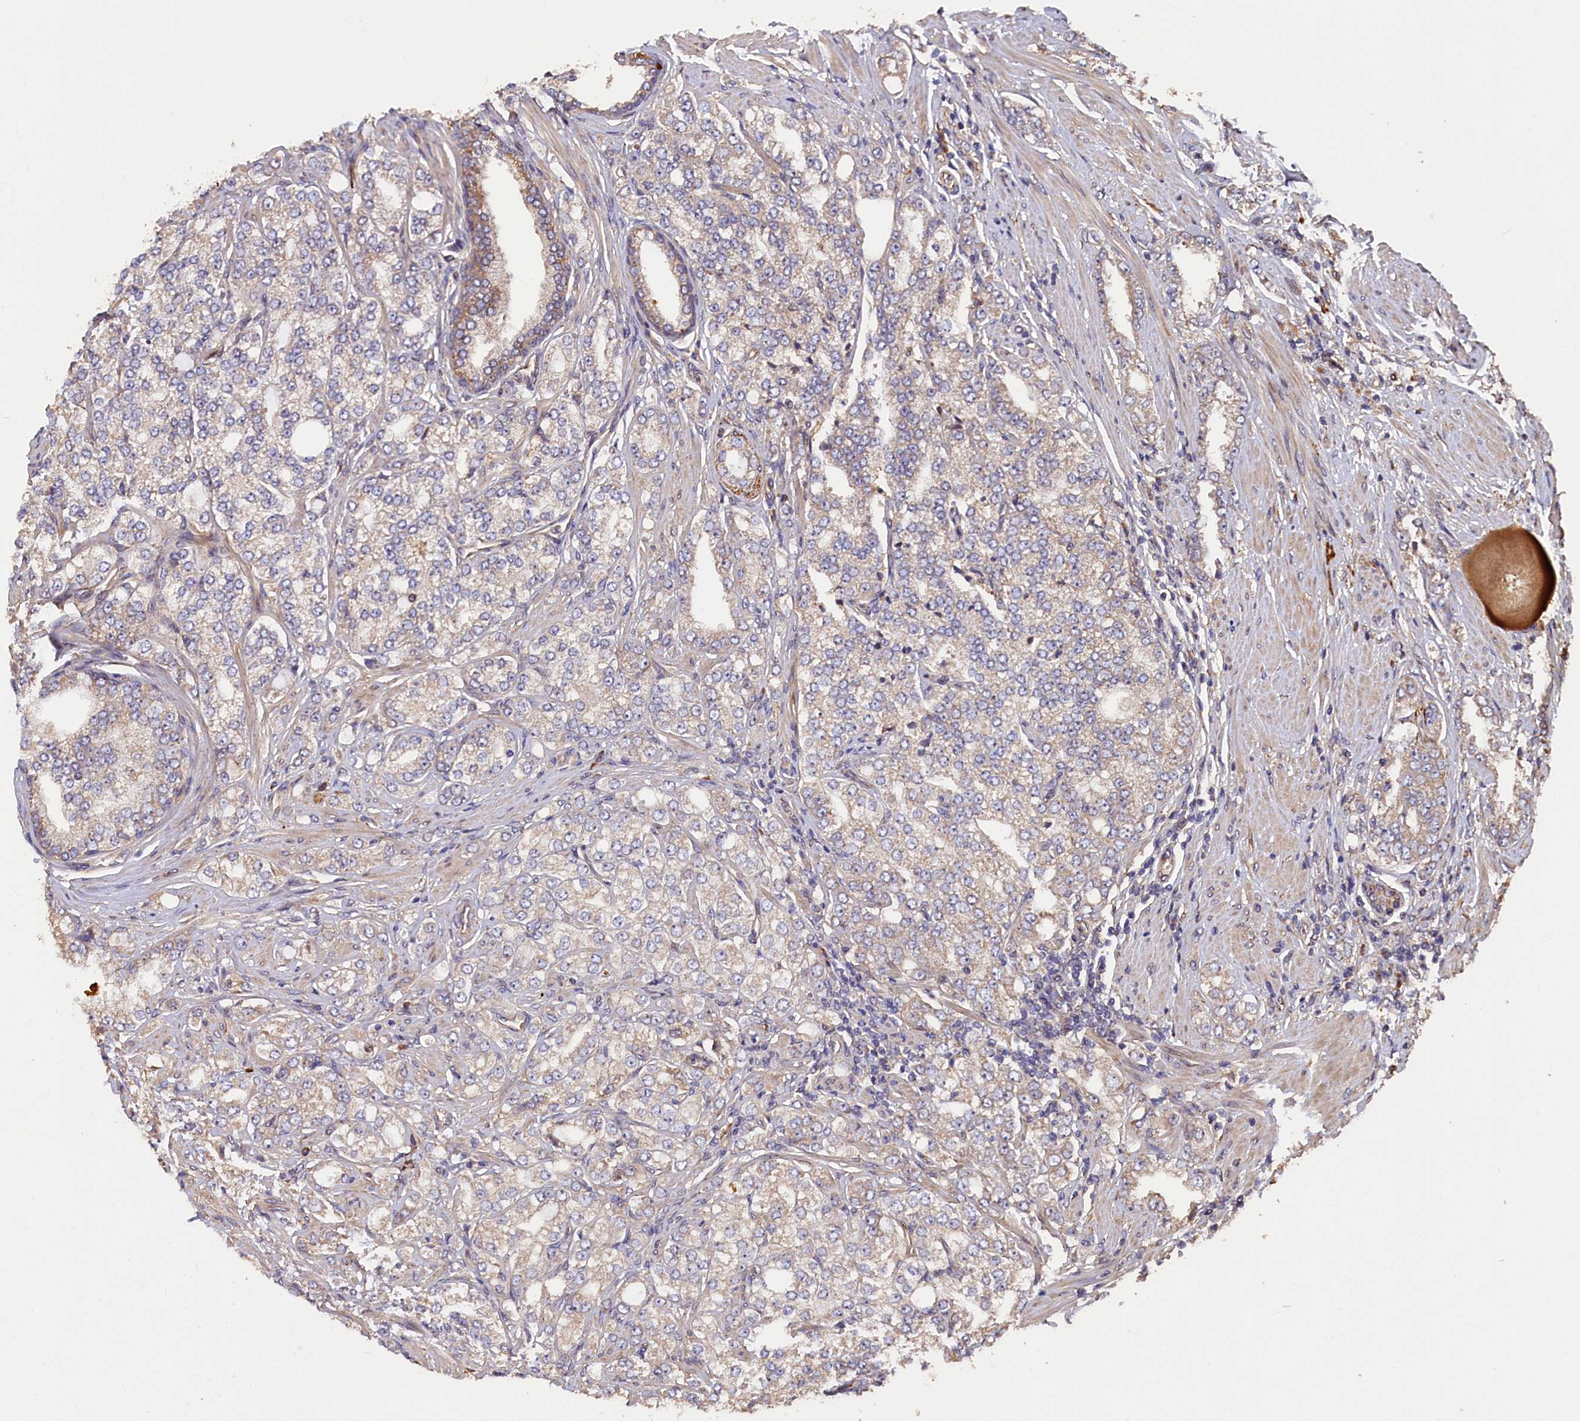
{"staining": {"intensity": "negative", "quantity": "none", "location": "none"}, "tissue": "prostate cancer", "cell_type": "Tumor cells", "image_type": "cancer", "snomed": [{"axis": "morphology", "description": "Adenocarcinoma, High grade"}, {"axis": "topography", "description": "Prostate"}], "caption": "Immunohistochemical staining of prostate adenocarcinoma (high-grade) reveals no significant expression in tumor cells. (IHC, brightfield microscopy, high magnification).", "gene": "GREB1L", "patient": {"sex": "male", "age": 64}}